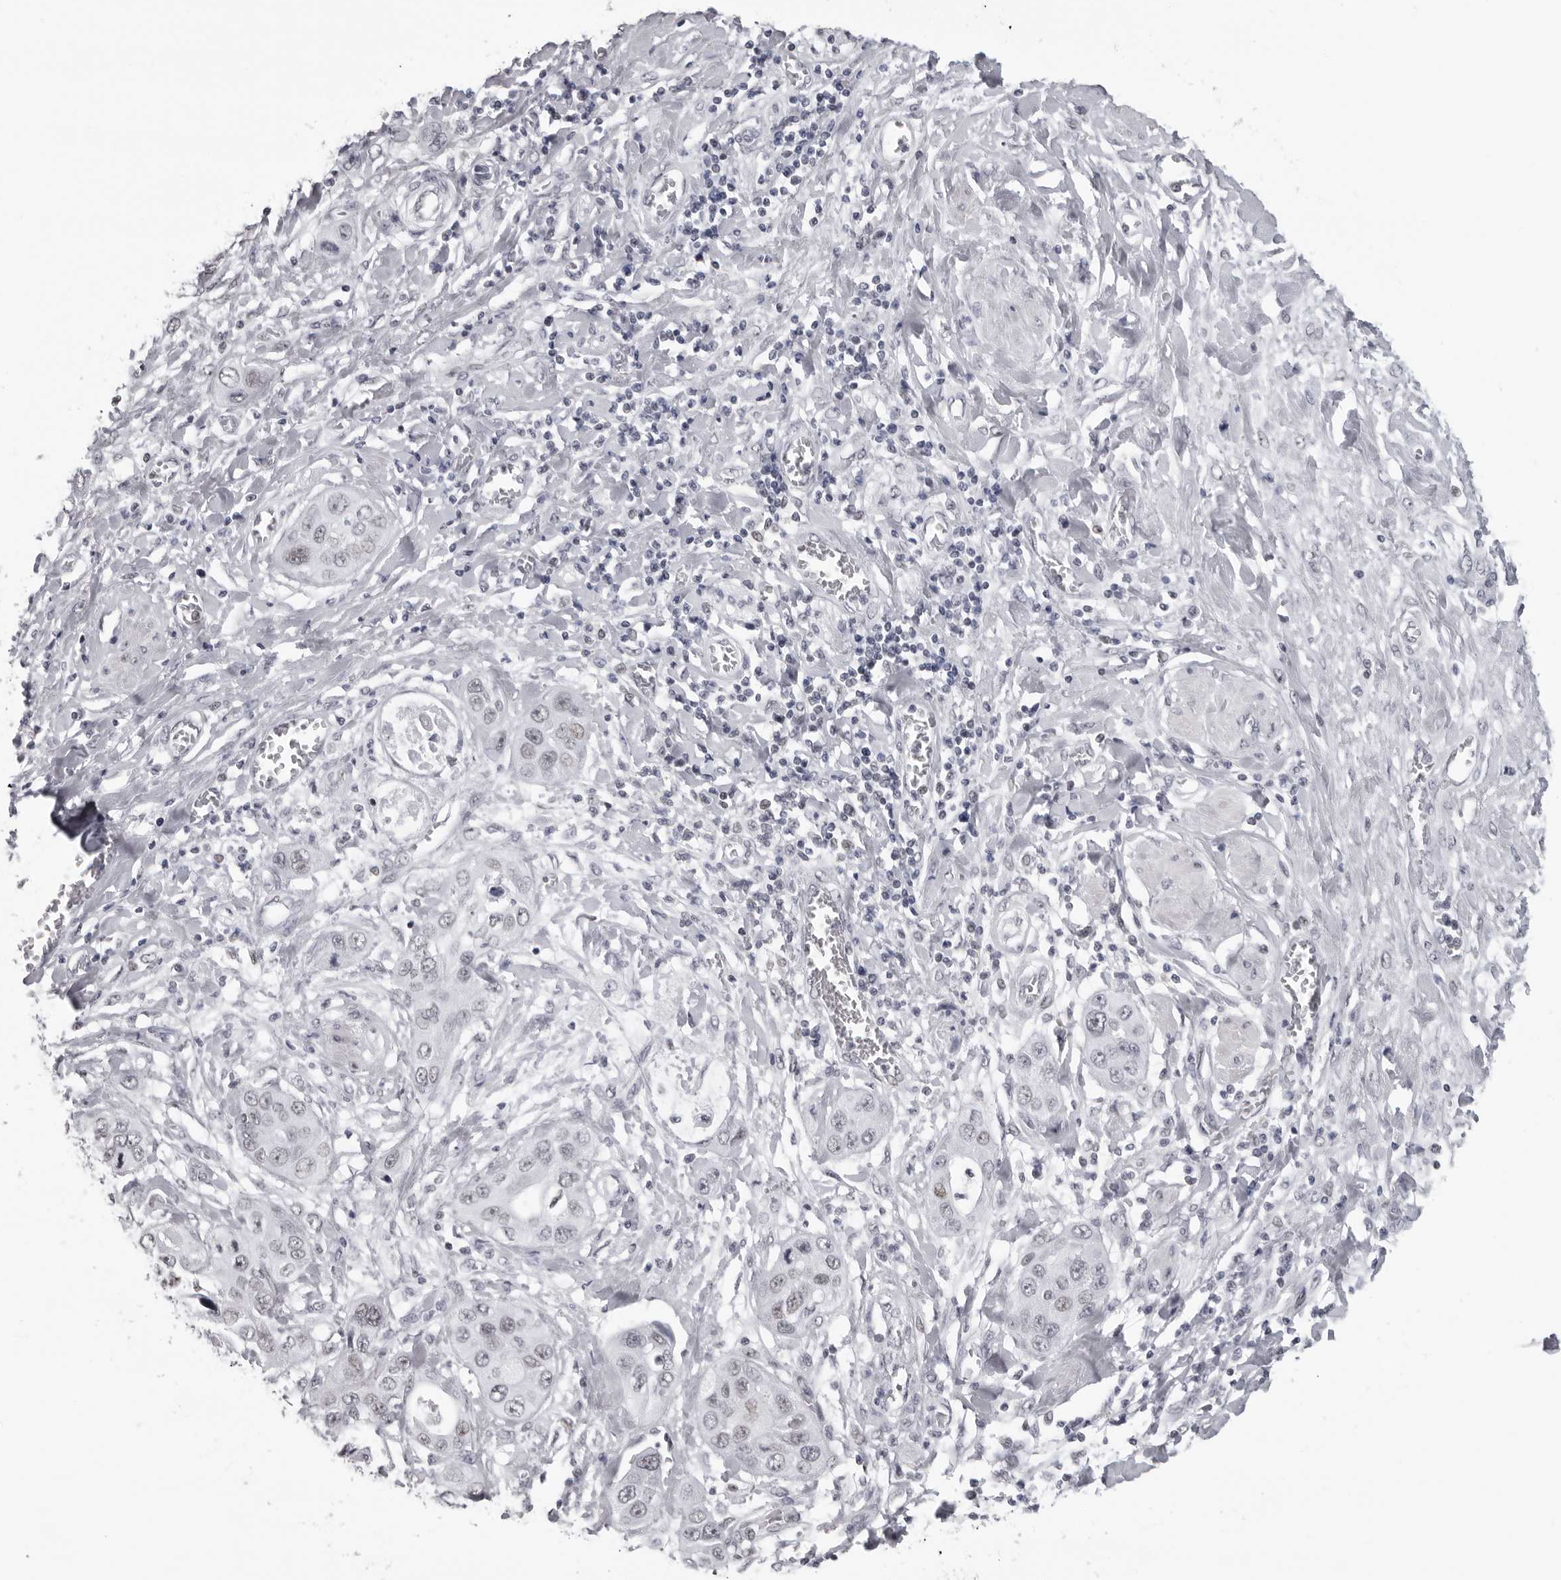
{"staining": {"intensity": "negative", "quantity": "none", "location": "none"}, "tissue": "pancreatic cancer", "cell_type": "Tumor cells", "image_type": "cancer", "snomed": [{"axis": "morphology", "description": "Adenocarcinoma, NOS"}, {"axis": "topography", "description": "Pancreas"}], "caption": "Immunohistochemical staining of human adenocarcinoma (pancreatic) shows no significant expression in tumor cells.", "gene": "ESPN", "patient": {"sex": "female", "age": 70}}